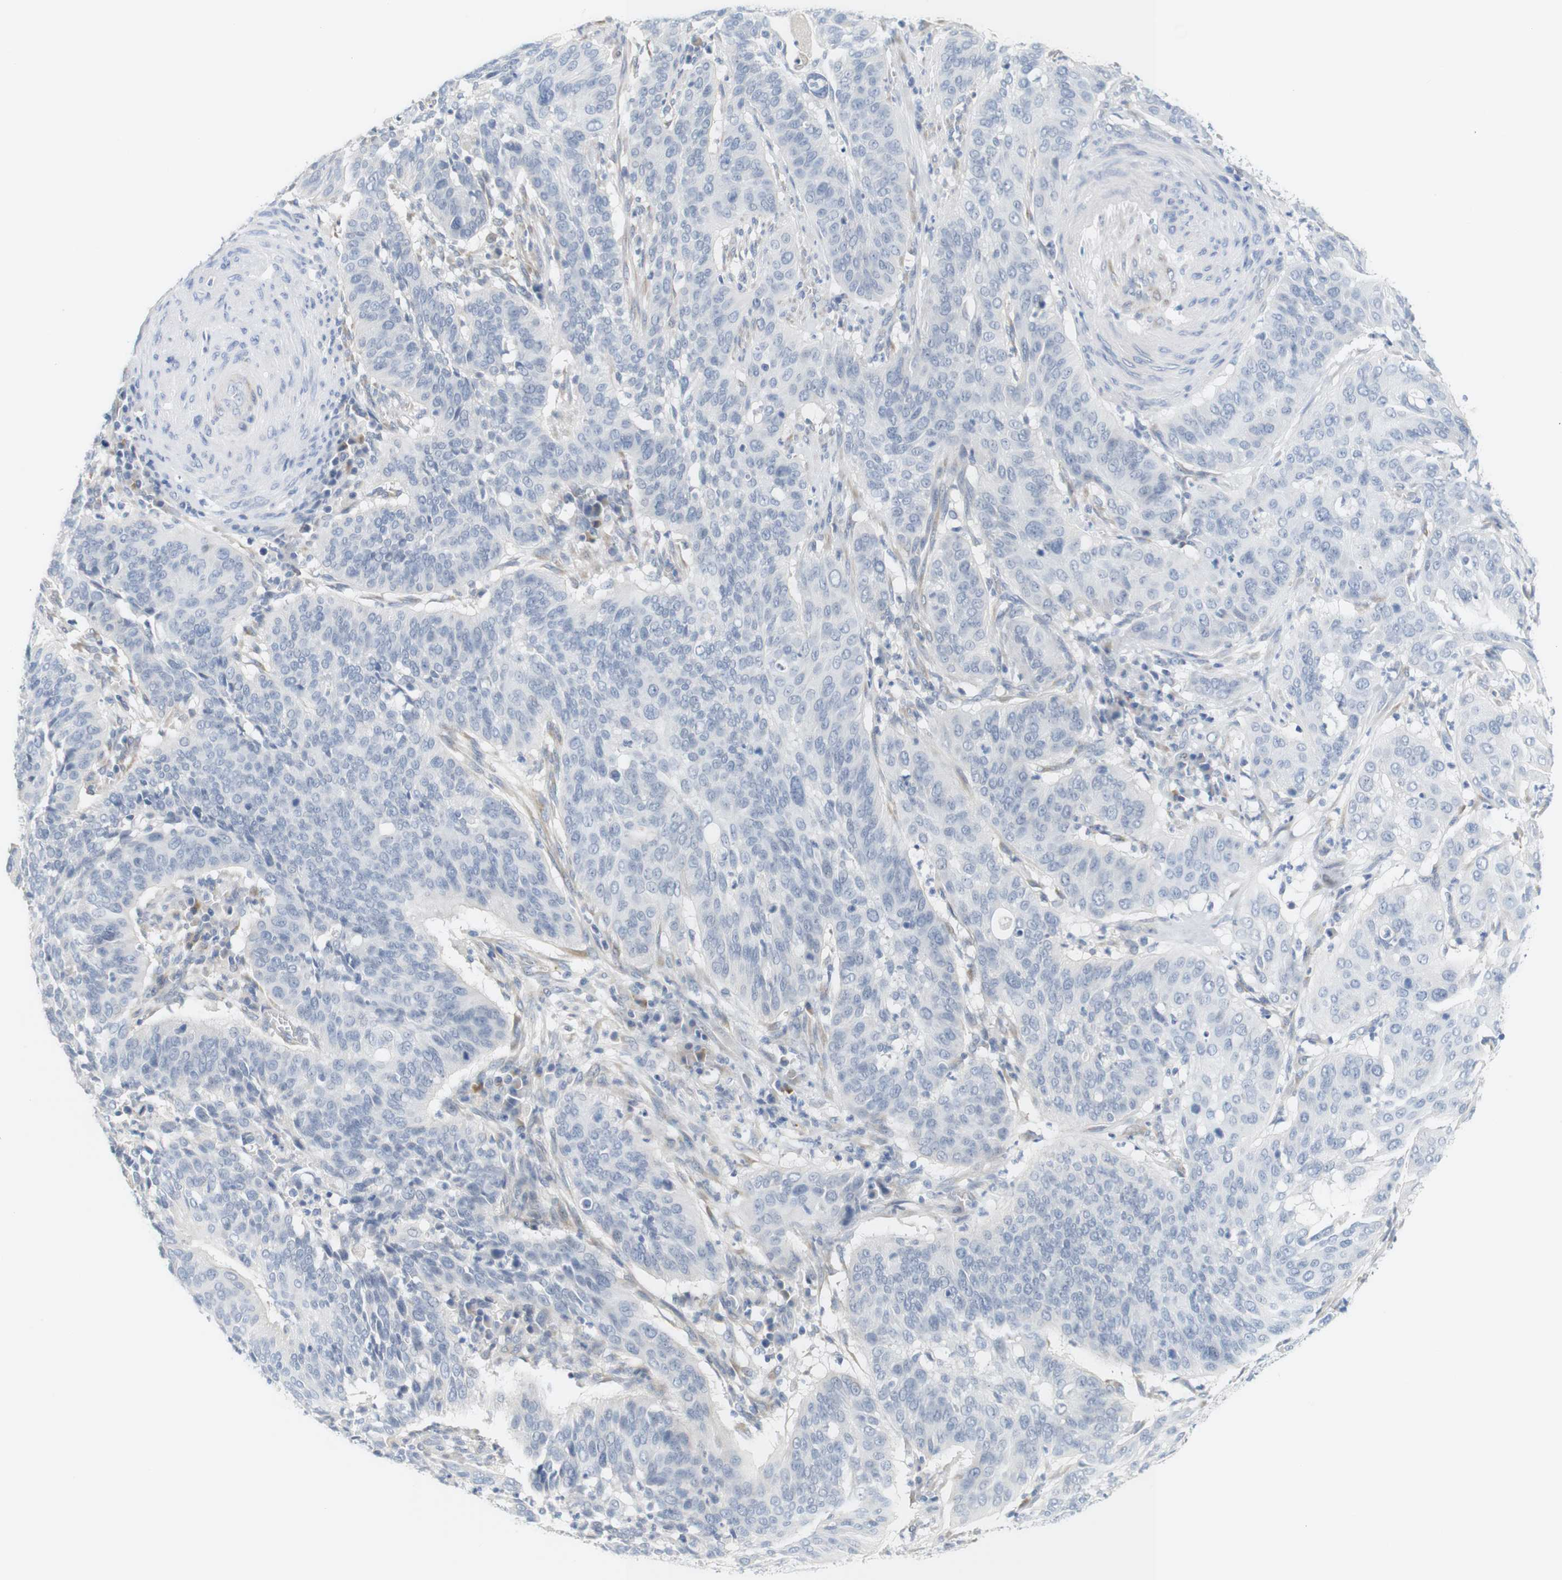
{"staining": {"intensity": "negative", "quantity": "none", "location": "none"}, "tissue": "cervical cancer", "cell_type": "Tumor cells", "image_type": "cancer", "snomed": [{"axis": "morphology", "description": "Normal tissue, NOS"}, {"axis": "morphology", "description": "Squamous cell carcinoma, NOS"}, {"axis": "topography", "description": "Cervix"}], "caption": "Immunohistochemistry photomicrograph of neoplastic tissue: cervical cancer stained with DAB (3,3'-diaminobenzidine) displays no significant protein expression in tumor cells.", "gene": "RGS9", "patient": {"sex": "female", "age": 39}}